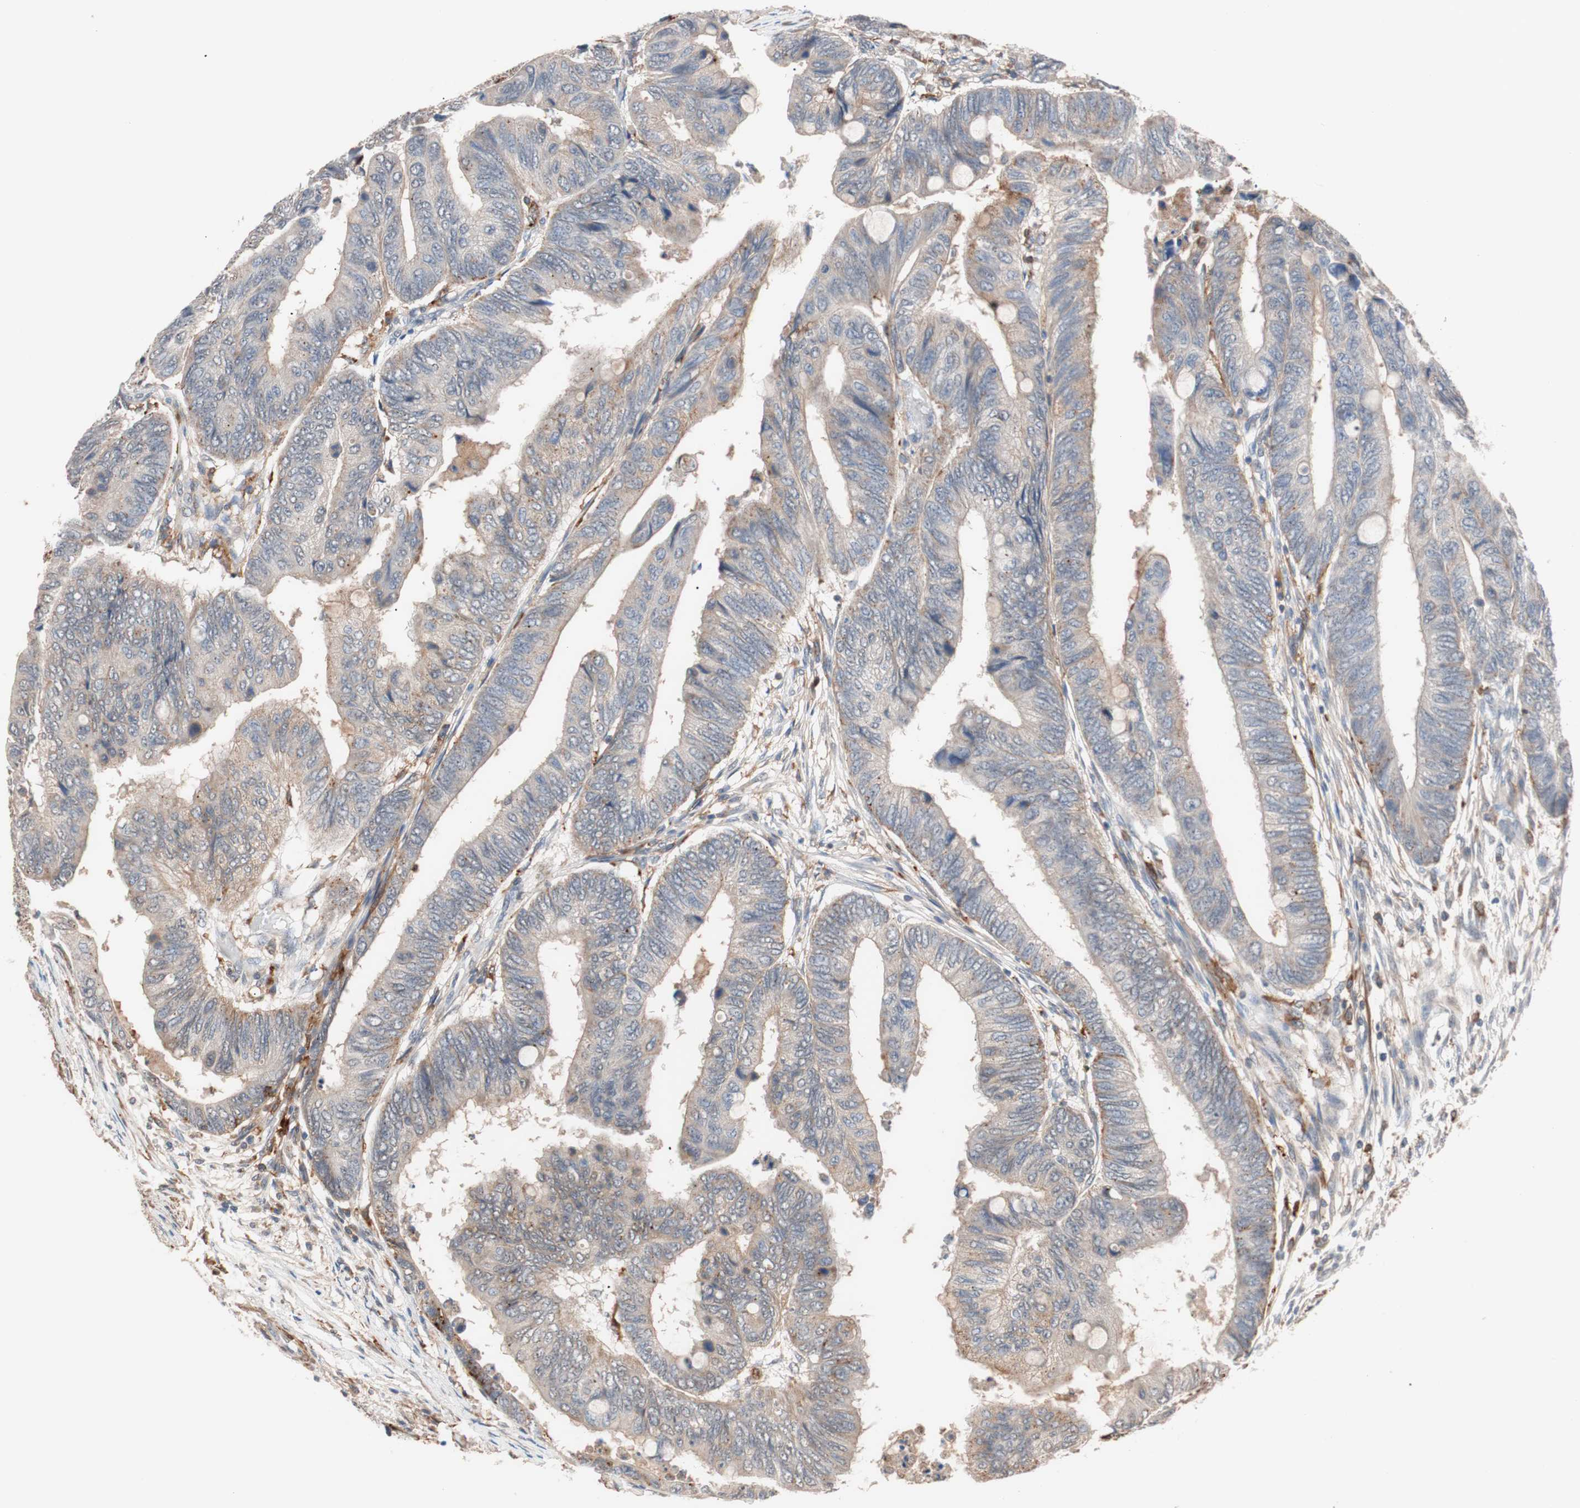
{"staining": {"intensity": "weak", "quantity": "25%-75%", "location": "cytoplasmic/membranous"}, "tissue": "colorectal cancer", "cell_type": "Tumor cells", "image_type": "cancer", "snomed": [{"axis": "morphology", "description": "Normal tissue, NOS"}, {"axis": "morphology", "description": "Adenocarcinoma, NOS"}, {"axis": "topography", "description": "Rectum"}, {"axis": "topography", "description": "Peripheral nerve tissue"}], "caption": "There is low levels of weak cytoplasmic/membranous expression in tumor cells of colorectal cancer (adenocarcinoma), as demonstrated by immunohistochemical staining (brown color).", "gene": "LITAF", "patient": {"sex": "male", "age": 92}}